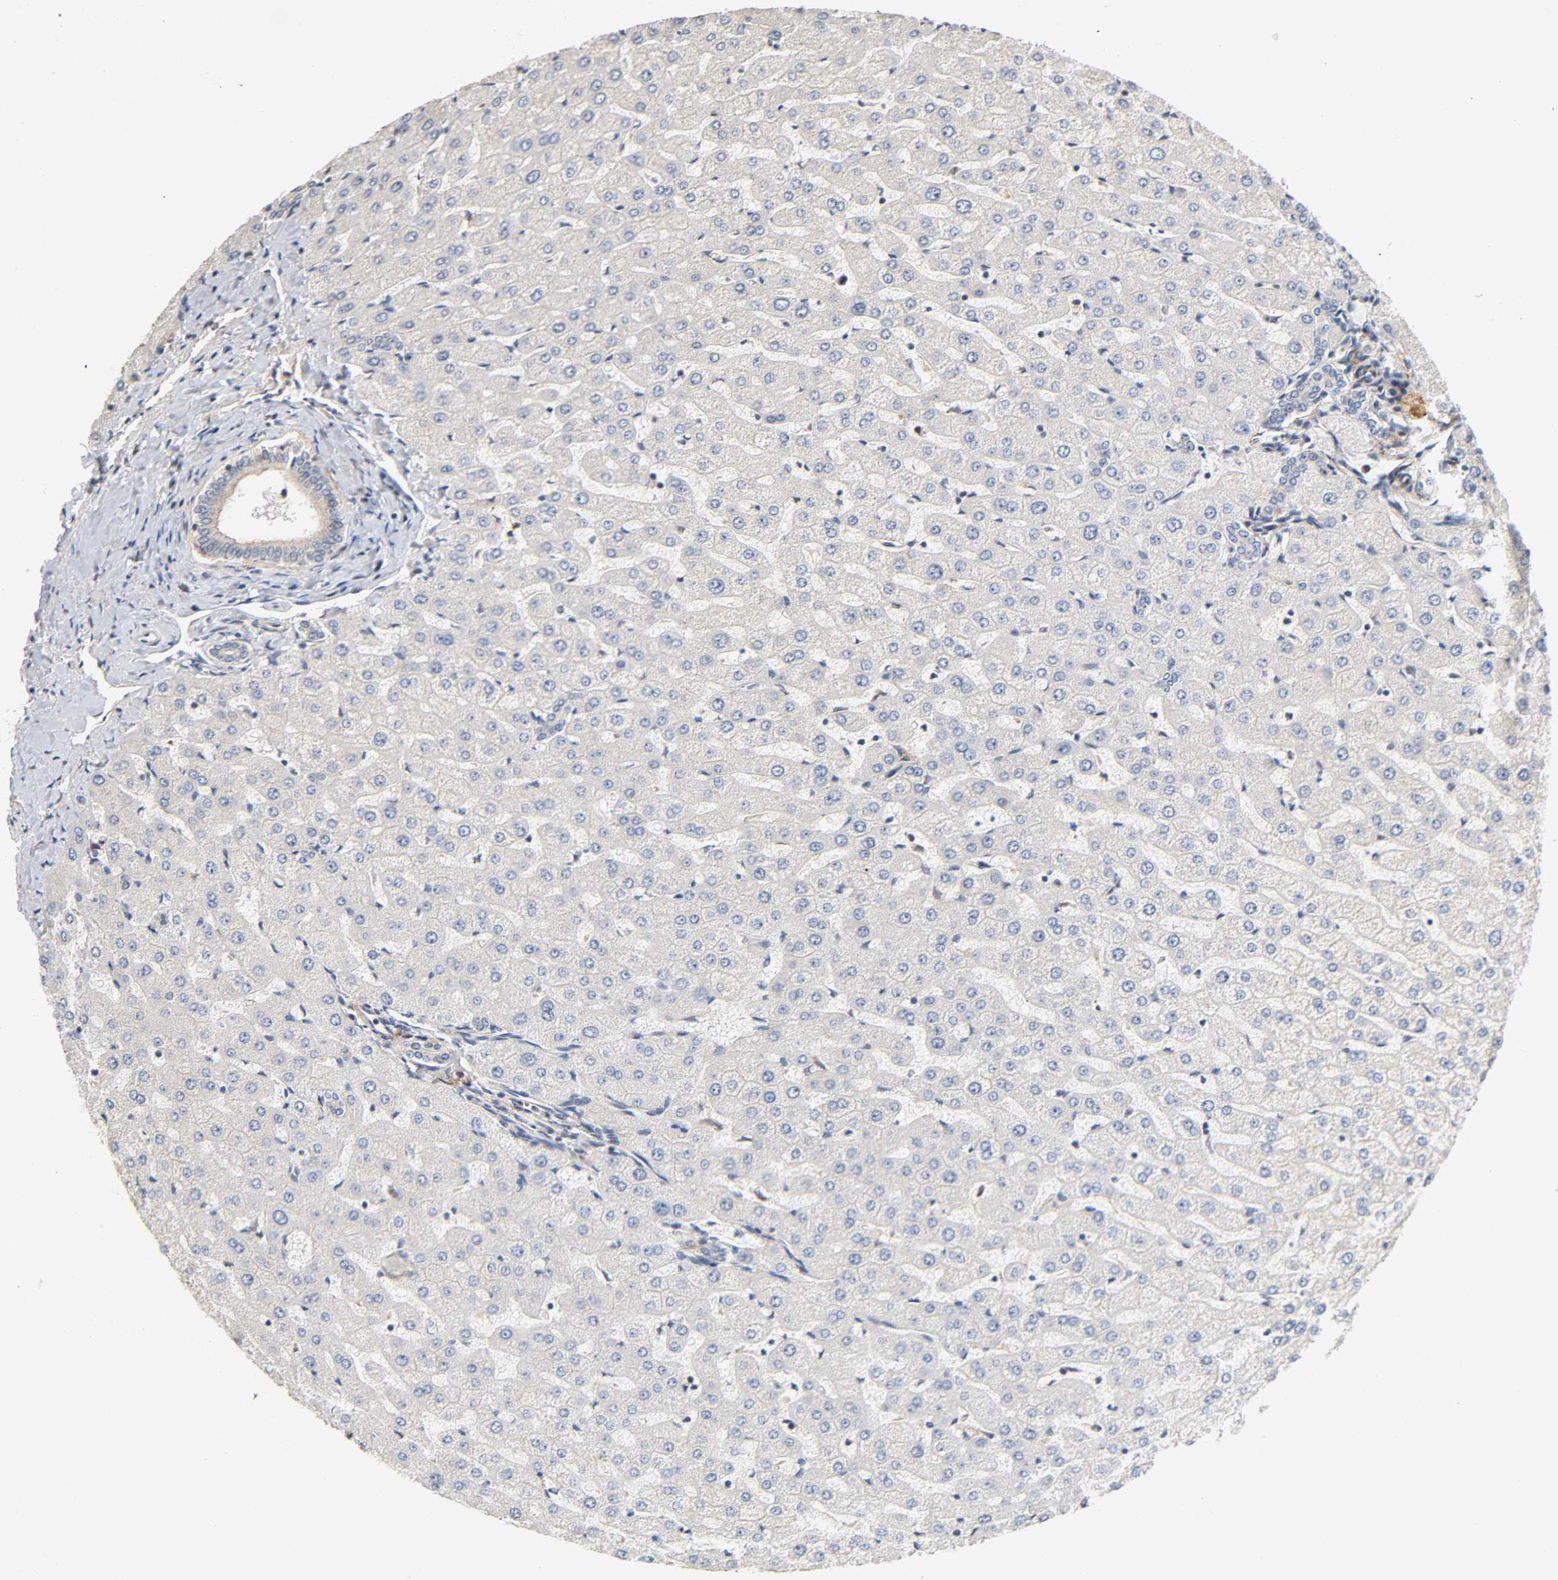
{"staining": {"intensity": "negative", "quantity": "none", "location": "none"}, "tissue": "liver", "cell_type": "Cholangiocytes", "image_type": "normal", "snomed": [{"axis": "morphology", "description": "Normal tissue, NOS"}, {"axis": "morphology", "description": "Fibrosis, NOS"}, {"axis": "topography", "description": "Liver"}], "caption": "DAB immunohistochemical staining of benign human liver demonstrates no significant staining in cholangiocytes.", "gene": "CASP9", "patient": {"sex": "female", "age": 29}}